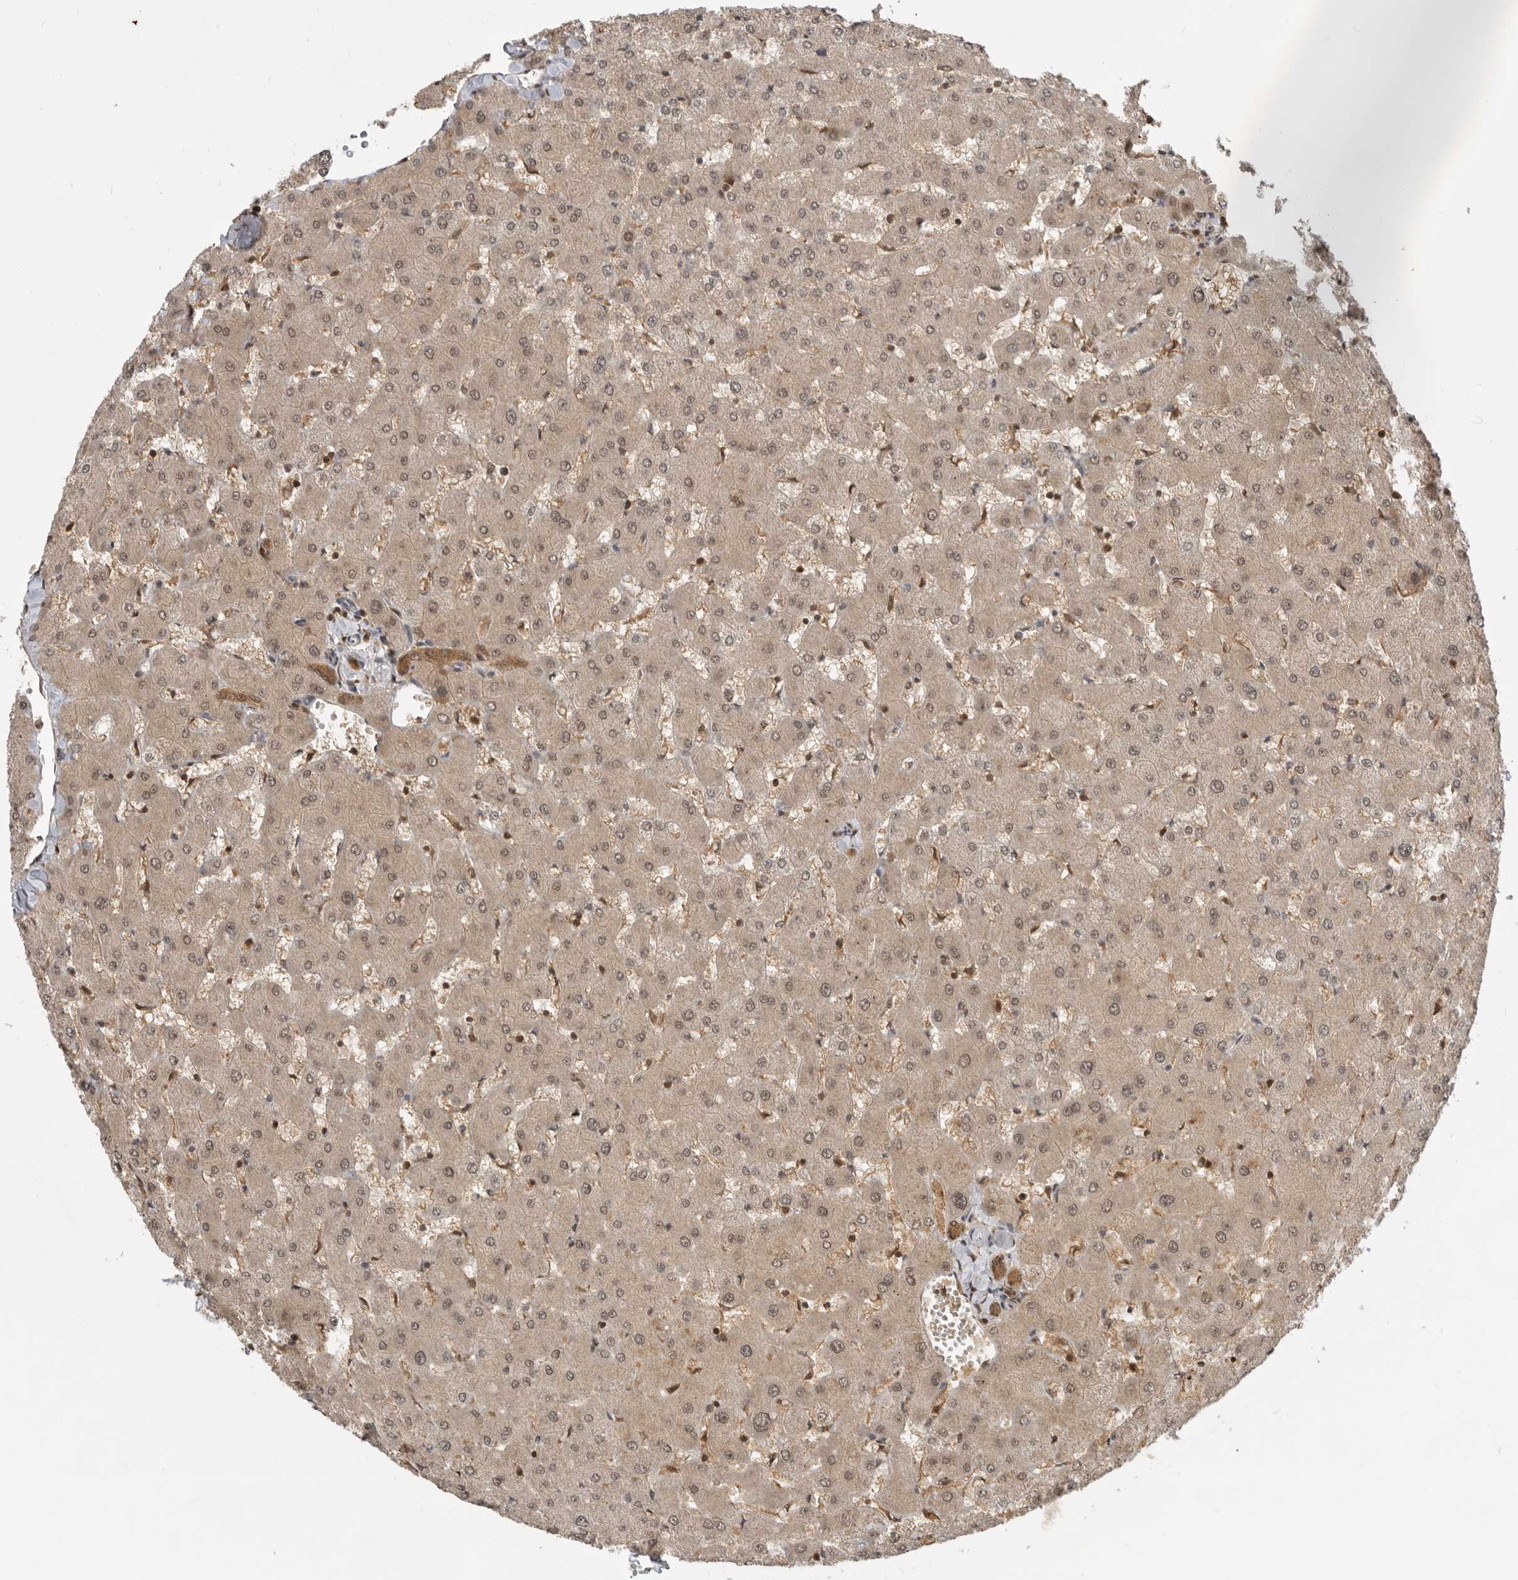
{"staining": {"intensity": "moderate", "quantity": ">75%", "location": "cytoplasmic/membranous,nuclear"}, "tissue": "liver", "cell_type": "Cholangiocytes", "image_type": "normal", "snomed": [{"axis": "morphology", "description": "Normal tissue, NOS"}, {"axis": "topography", "description": "Liver"}], "caption": "Immunohistochemical staining of normal human liver demonstrates medium levels of moderate cytoplasmic/membranous,nuclear positivity in approximately >75% of cholangiocytes. (brown staining indicates protein expression, while blue staining denotes nuclei).", "gene": "ADPRS", "patient": {"sex": "female", "age": 63}}